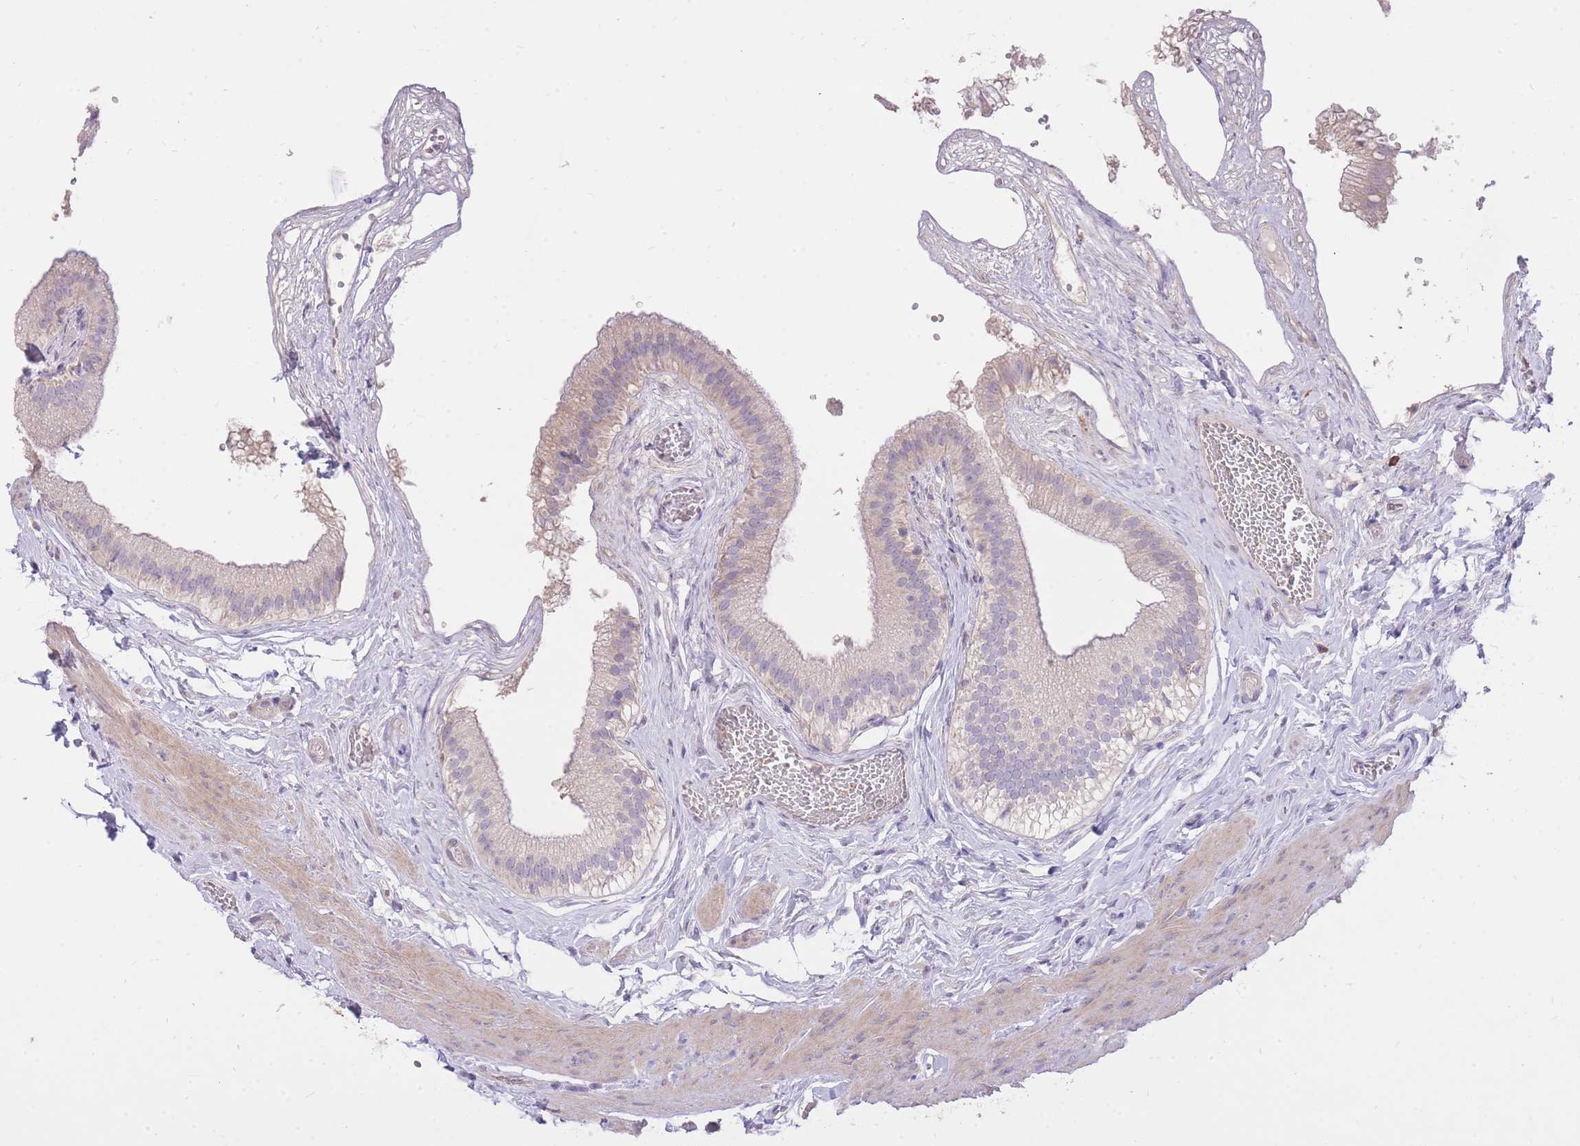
{"staining": {"intensity": "weak", "quantity": "<25%", "location": "cytoplasmic/membranous"}, "tissue": "gallbladder", "cell_type": "Glandular cells", "image_type": "normal", "snomed": [{"axis": "morphology", "description": "Normal tissue, NOS"}, {"axis": "topography", "description": "Gallbladder"}], "caption": "Micrograph shows no significant protein positivity in glandular cells of normal gallbladder.", "gene": "FRG2B", "patient": {"sex": "female", "age": 54}}